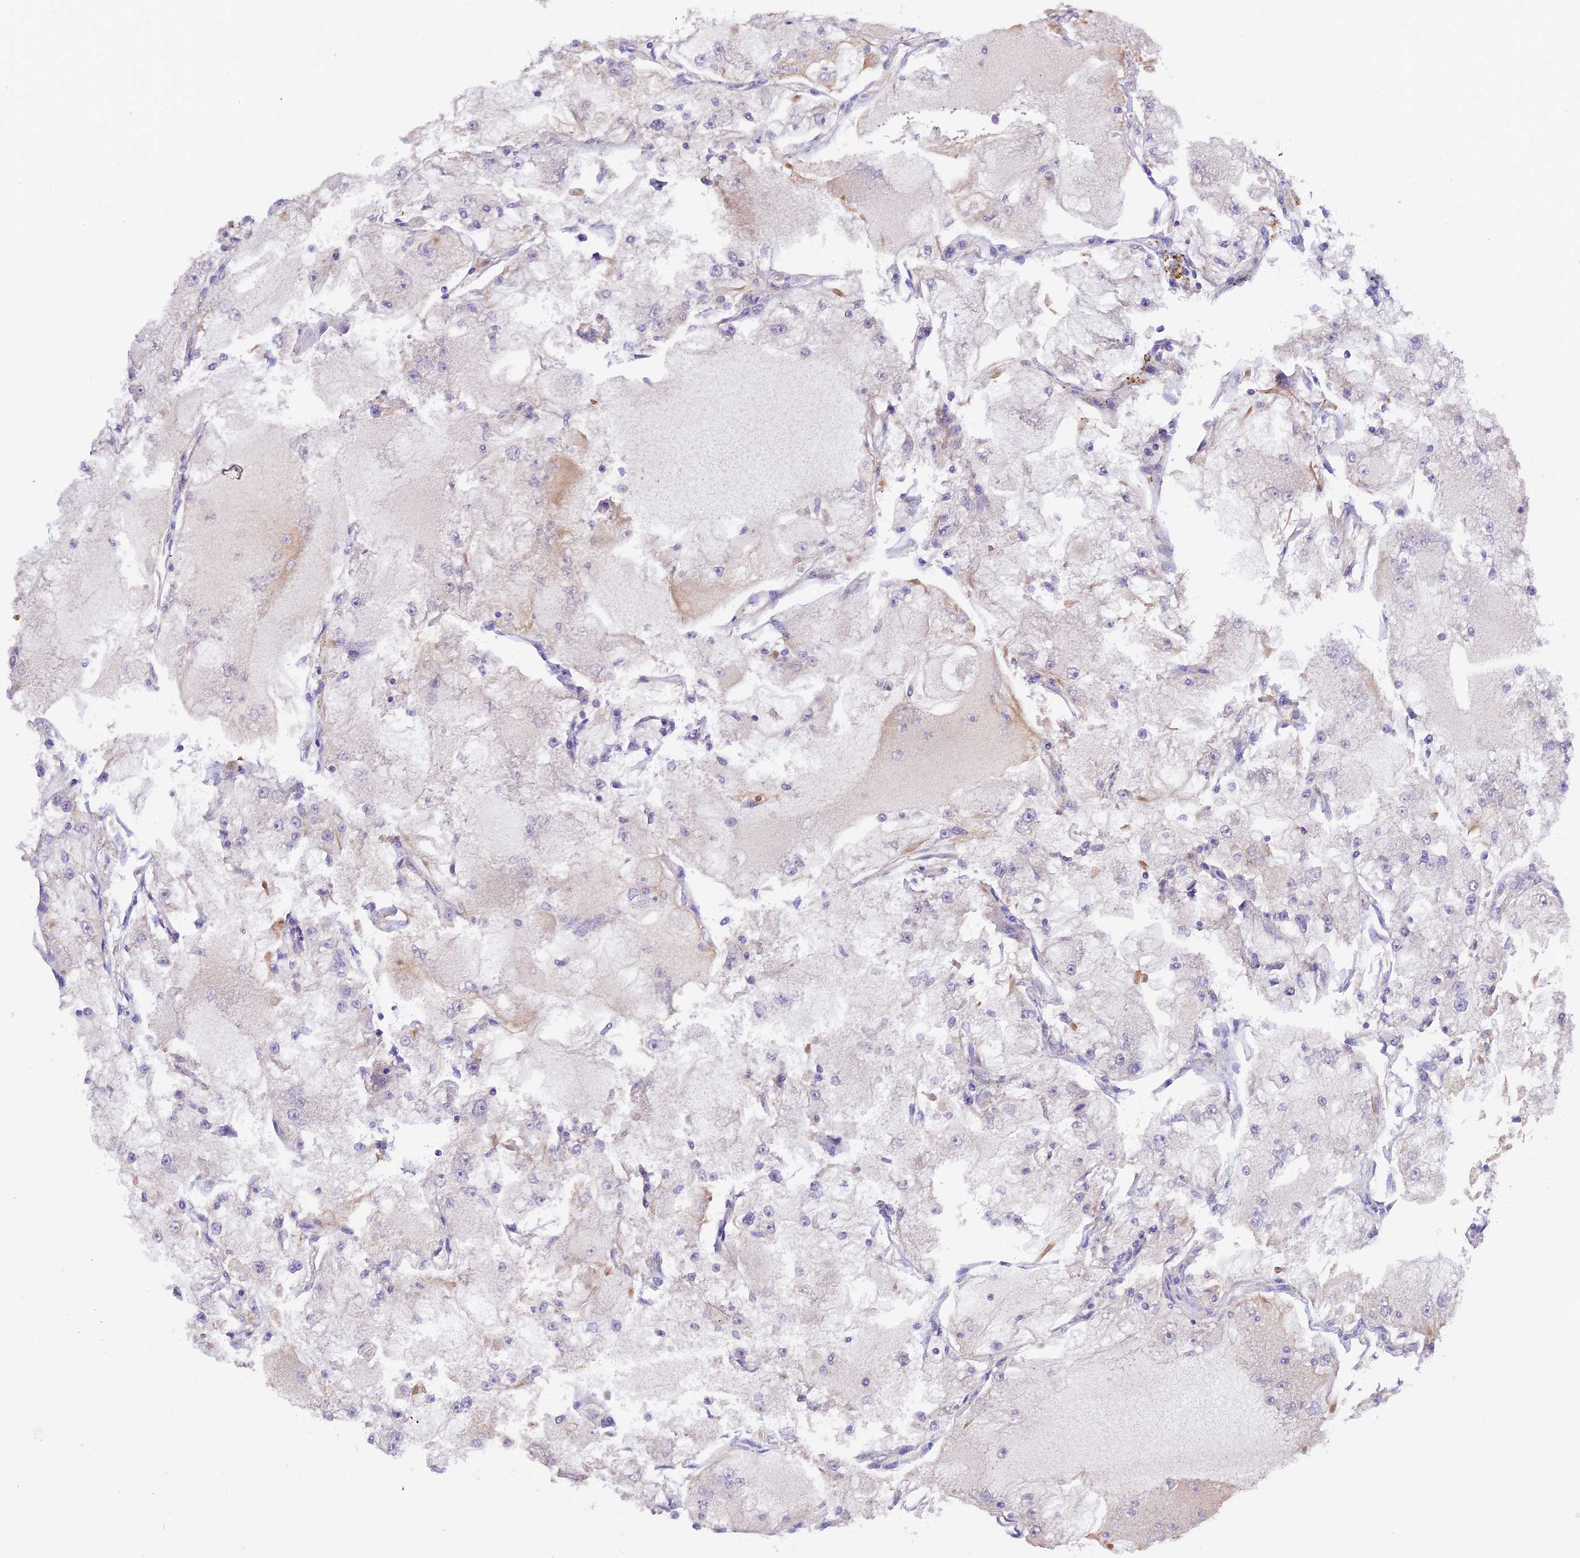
{"staining": {"intensity": "negative", "quantity": "none", "location": "none"}, "tissue": "renal cancer", "cell_type": "Tumor cells", "image_type": "cancer", "snomed": [{"axis": "morphology", "description": "Adenocarcinoma, NOS"}, {"axis": "topography", "description": "Kidney"}], "caption": "The photomicrograph shows no staining of tumor cells in renal cancer (adenocarcinoma).", "gene": "CCDC32", "patient": {"sex": "female", "age": 72}}